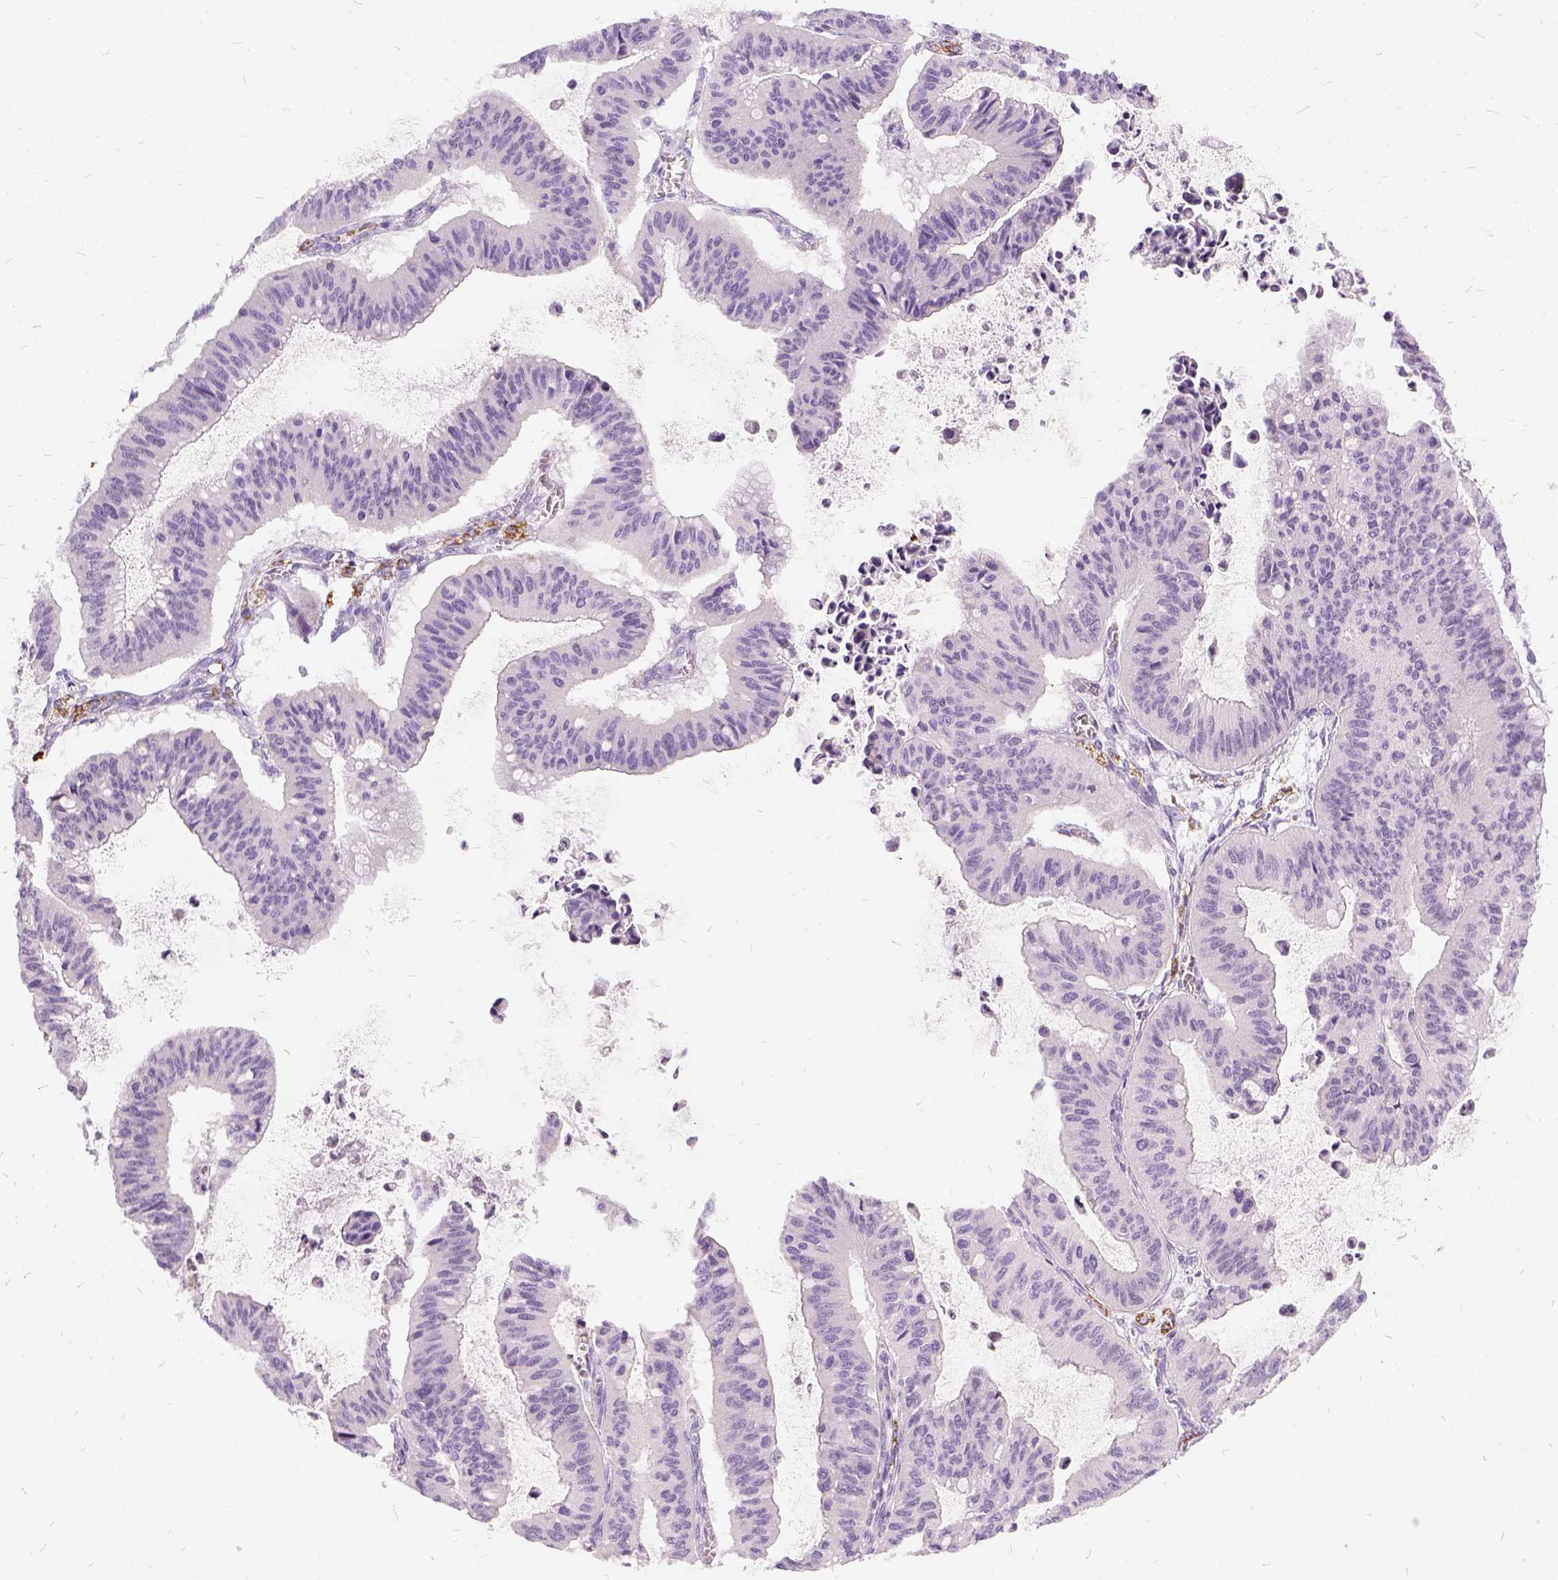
{"staining": {"intensity": "negative", "quantity": "none", "location": "none"}, "tissue": "ovarian cancer", "cell_type": "Tumor cells", "image_type": "cancer", "snomed": [{"axis": "morphology", "description": "Cystadenocarcinoma, mucinous, NOS"}, {"axis": "topography", "description": "Ovary"}], "caption": "Immunohistochemical staining of human ovarian cancer exhibits no significant staining in tumor cells.", "gene": "FDX1", "patient": {"sex": "female", "age": 72}}